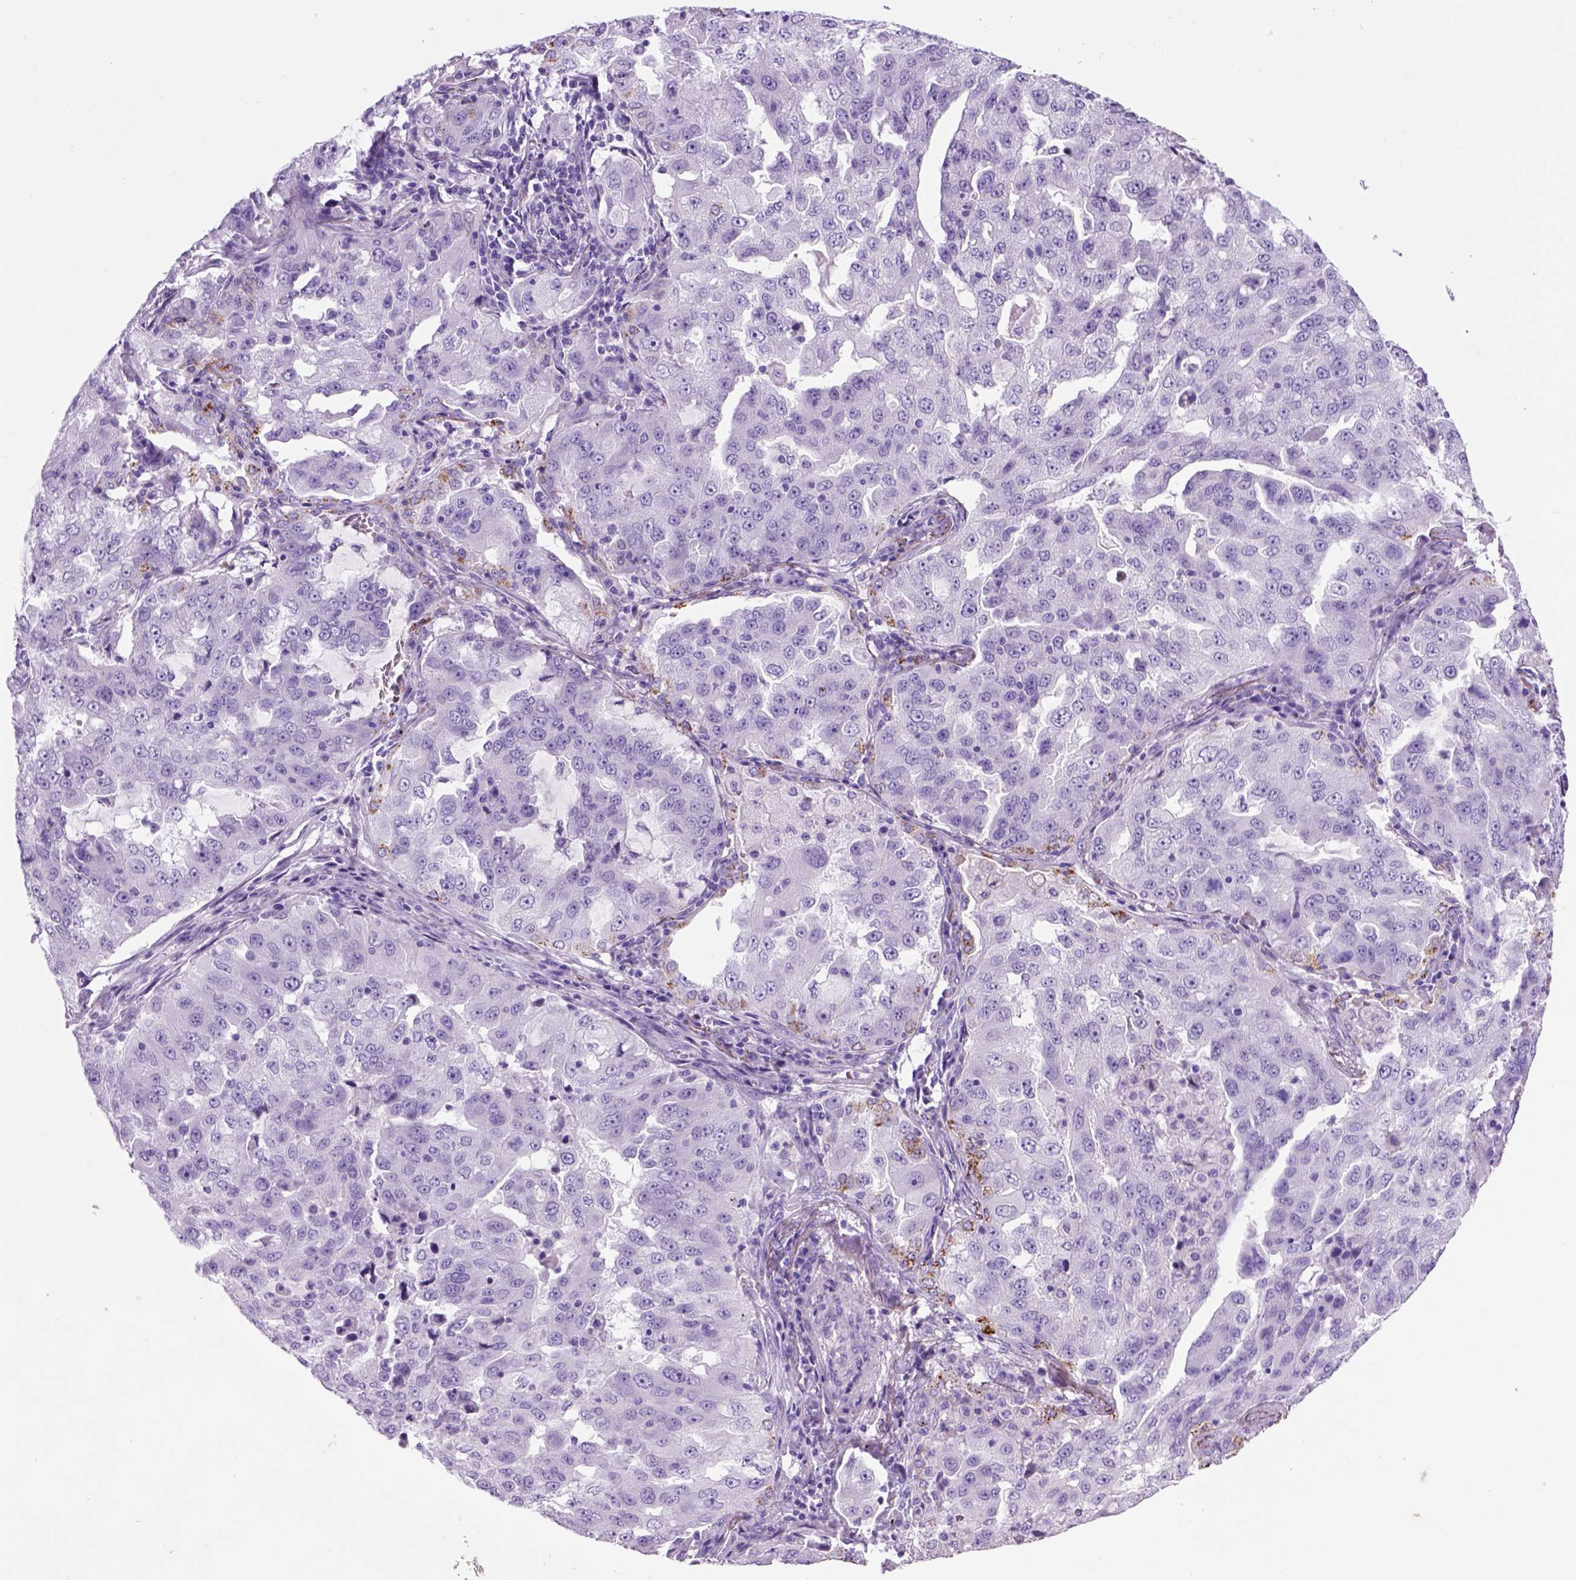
{"staining": {"intensity": "negative", "quantity": "none", "location": "none"}, "tissue": "lung cancer", "cell_type": "Tumor cells", "image_type": "cancer", "snomed": [{"axis": "morphology", "description": "Adenocarcinoma, NOS"}, {"axis": "topography", "description": "Lung"}], "caption": "Lung cancer (adenocarcinoma) was stained to show a protein in brown. There is no significant staining in tumor cells.", "gene": "ARHGEF33", "patient": {"sex": "female", "age": 61}}